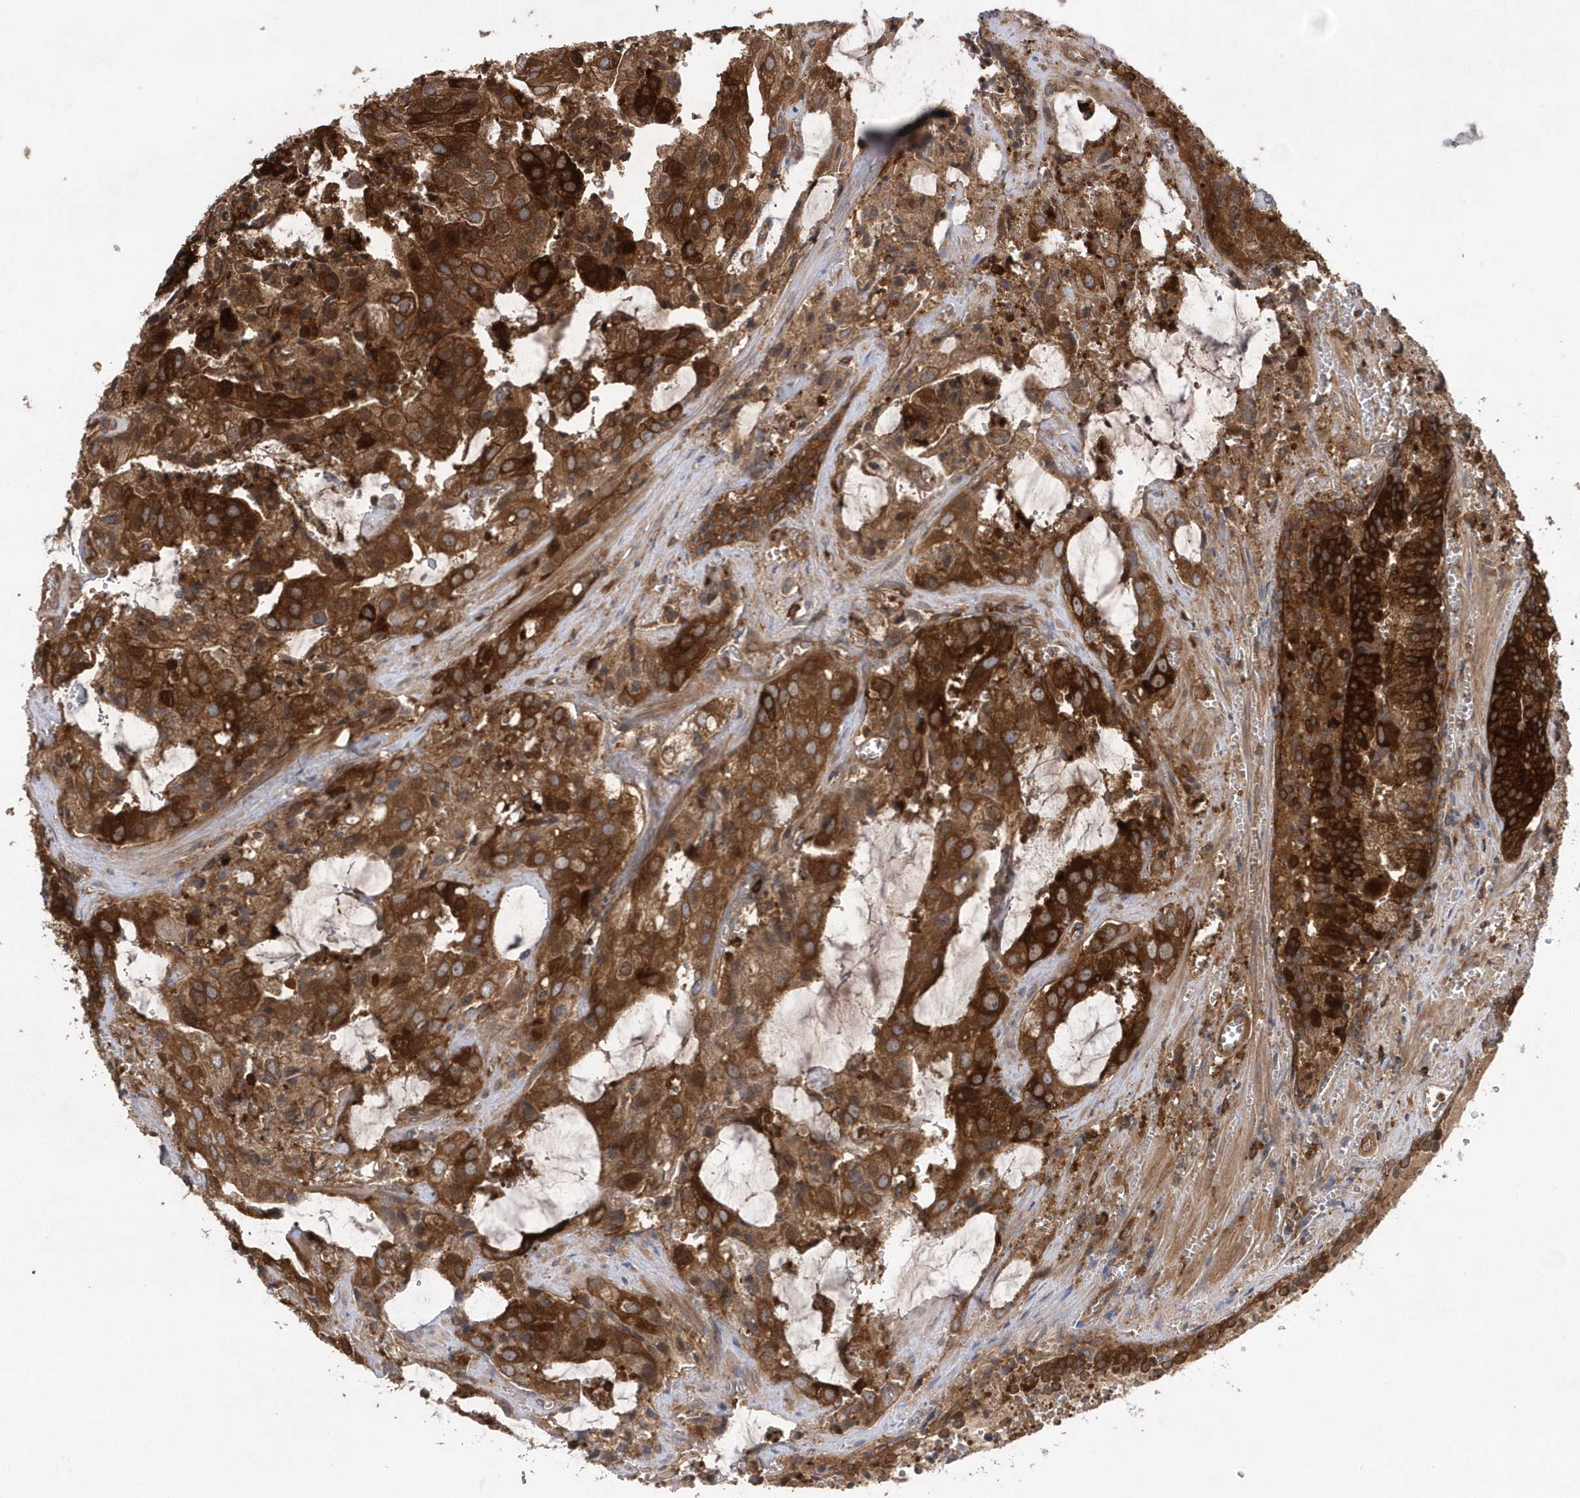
{"staining": {"intensity": "strong", "quantity": ">75%", "location": "cytoplasmic/membranous"}, "tissue": "prostate cancer", "cell_type": "Tumor cells", "image_type": "cancer", "snomed": [{"axis": "morphology", "description": "Adenocarcinoma, High grade"}, {"axis": "topography", "description": "Prostate"}], "caption": "A micrograph of prostate cancer stained for a protein demonstrates strong cytoplasmic/membranous brown staining in tumor cells. (Brightfield microscopy of DAB IHC at high magnification).", "gene": "PAICS", "patient": {"sex": "male", "age": 68}}